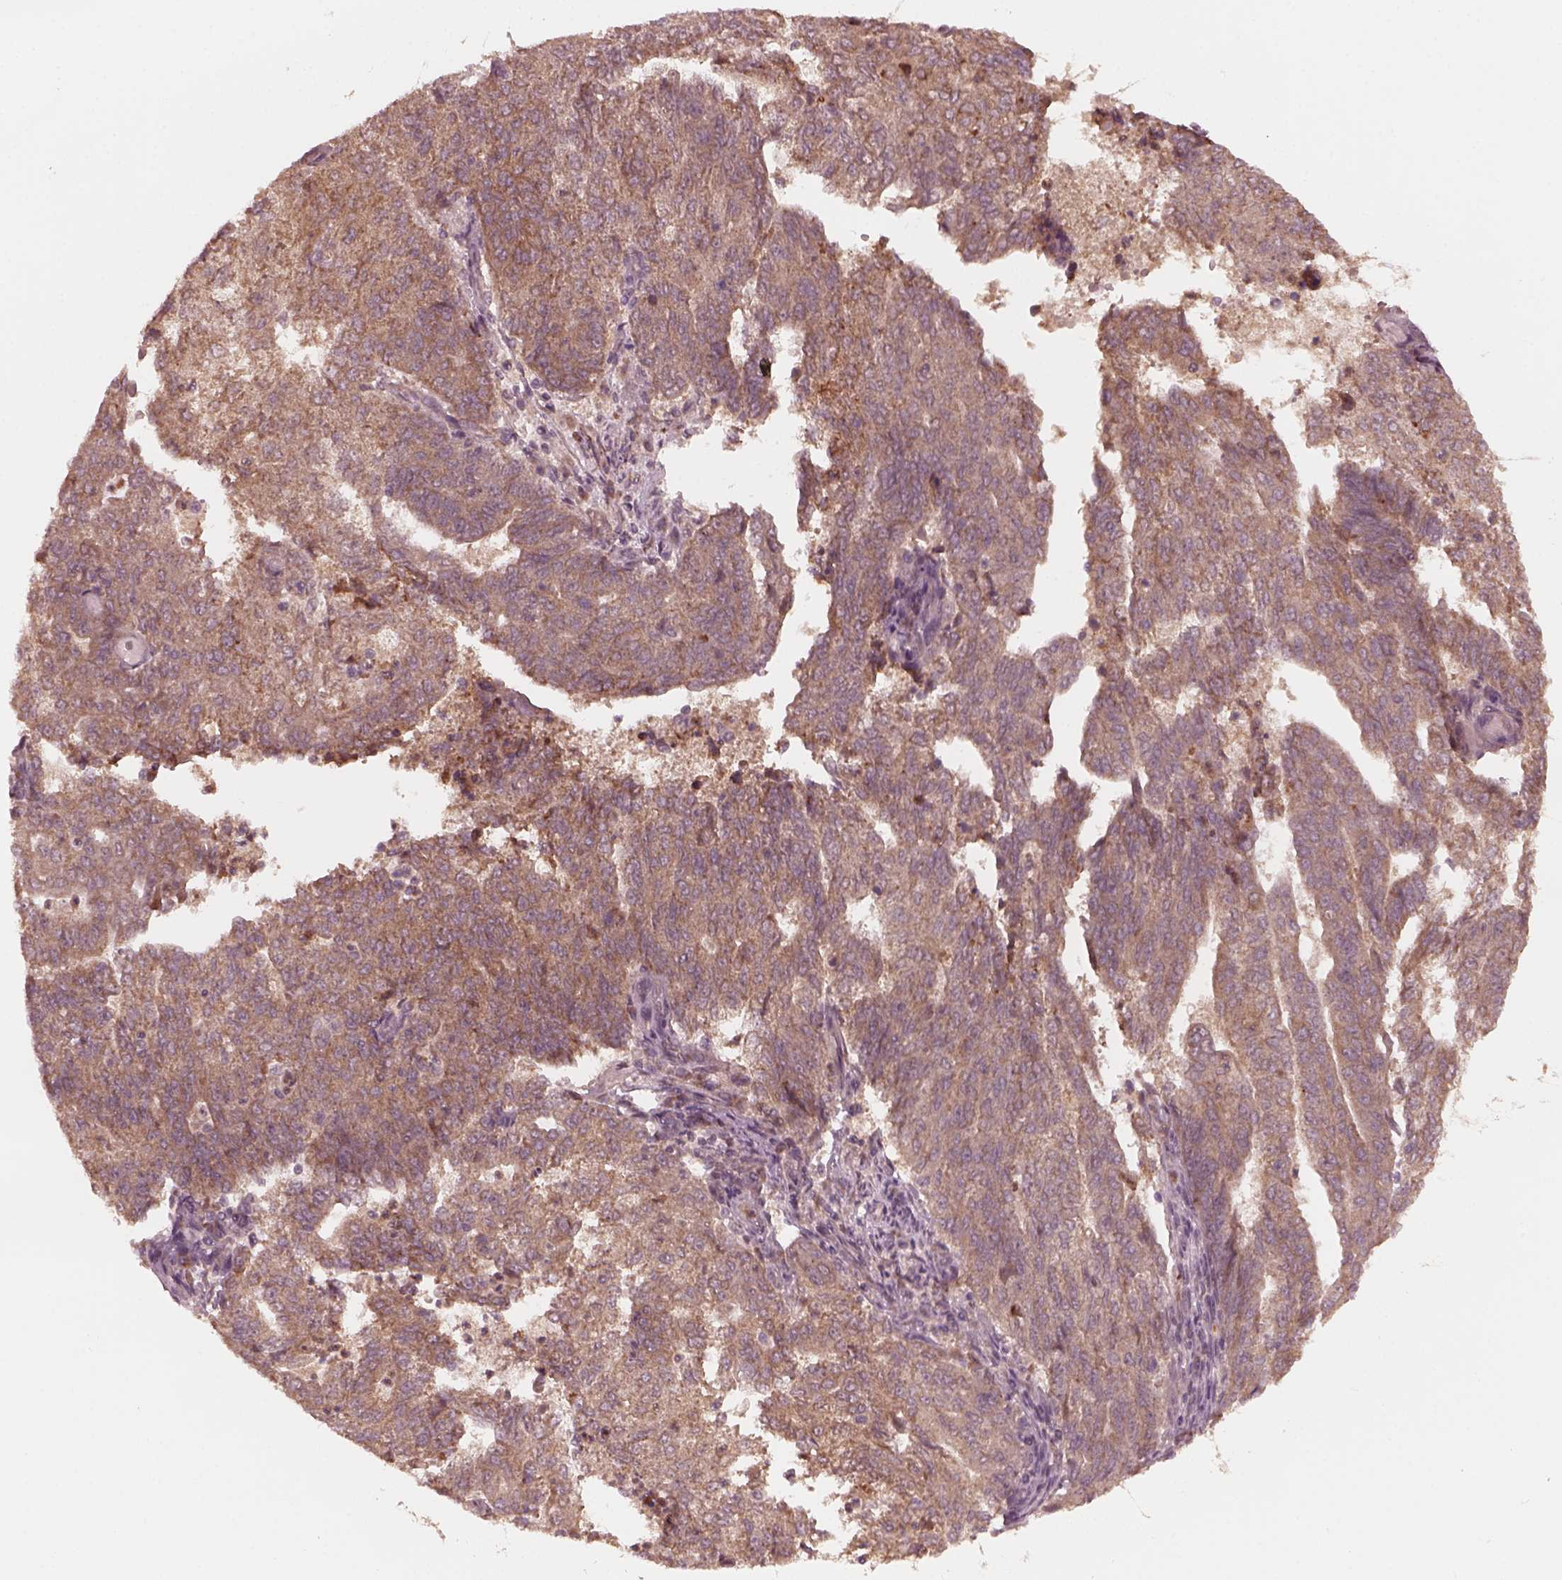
{"staining": {"intensity": "moderate", "quantity": "25%-75%", "location": "cytoplasmic/membranous"}, "tissue": "endometrial cancer", "cell_type": "Tumor cells", "image_type": "cancer", "snomed": [{"axis": "morphology", "description": "Adenocarcinoma, NOS"}, {"axis": "topography", "description": "Endometrium"}], "caption": "Moderate cytoplasmic/membranous protein expression is present in about 25%-75% of tumor cells in adenocarcinoma (endometrial).", "gene": "FAF2", "patient": {"sex": "female", "age": 82}}